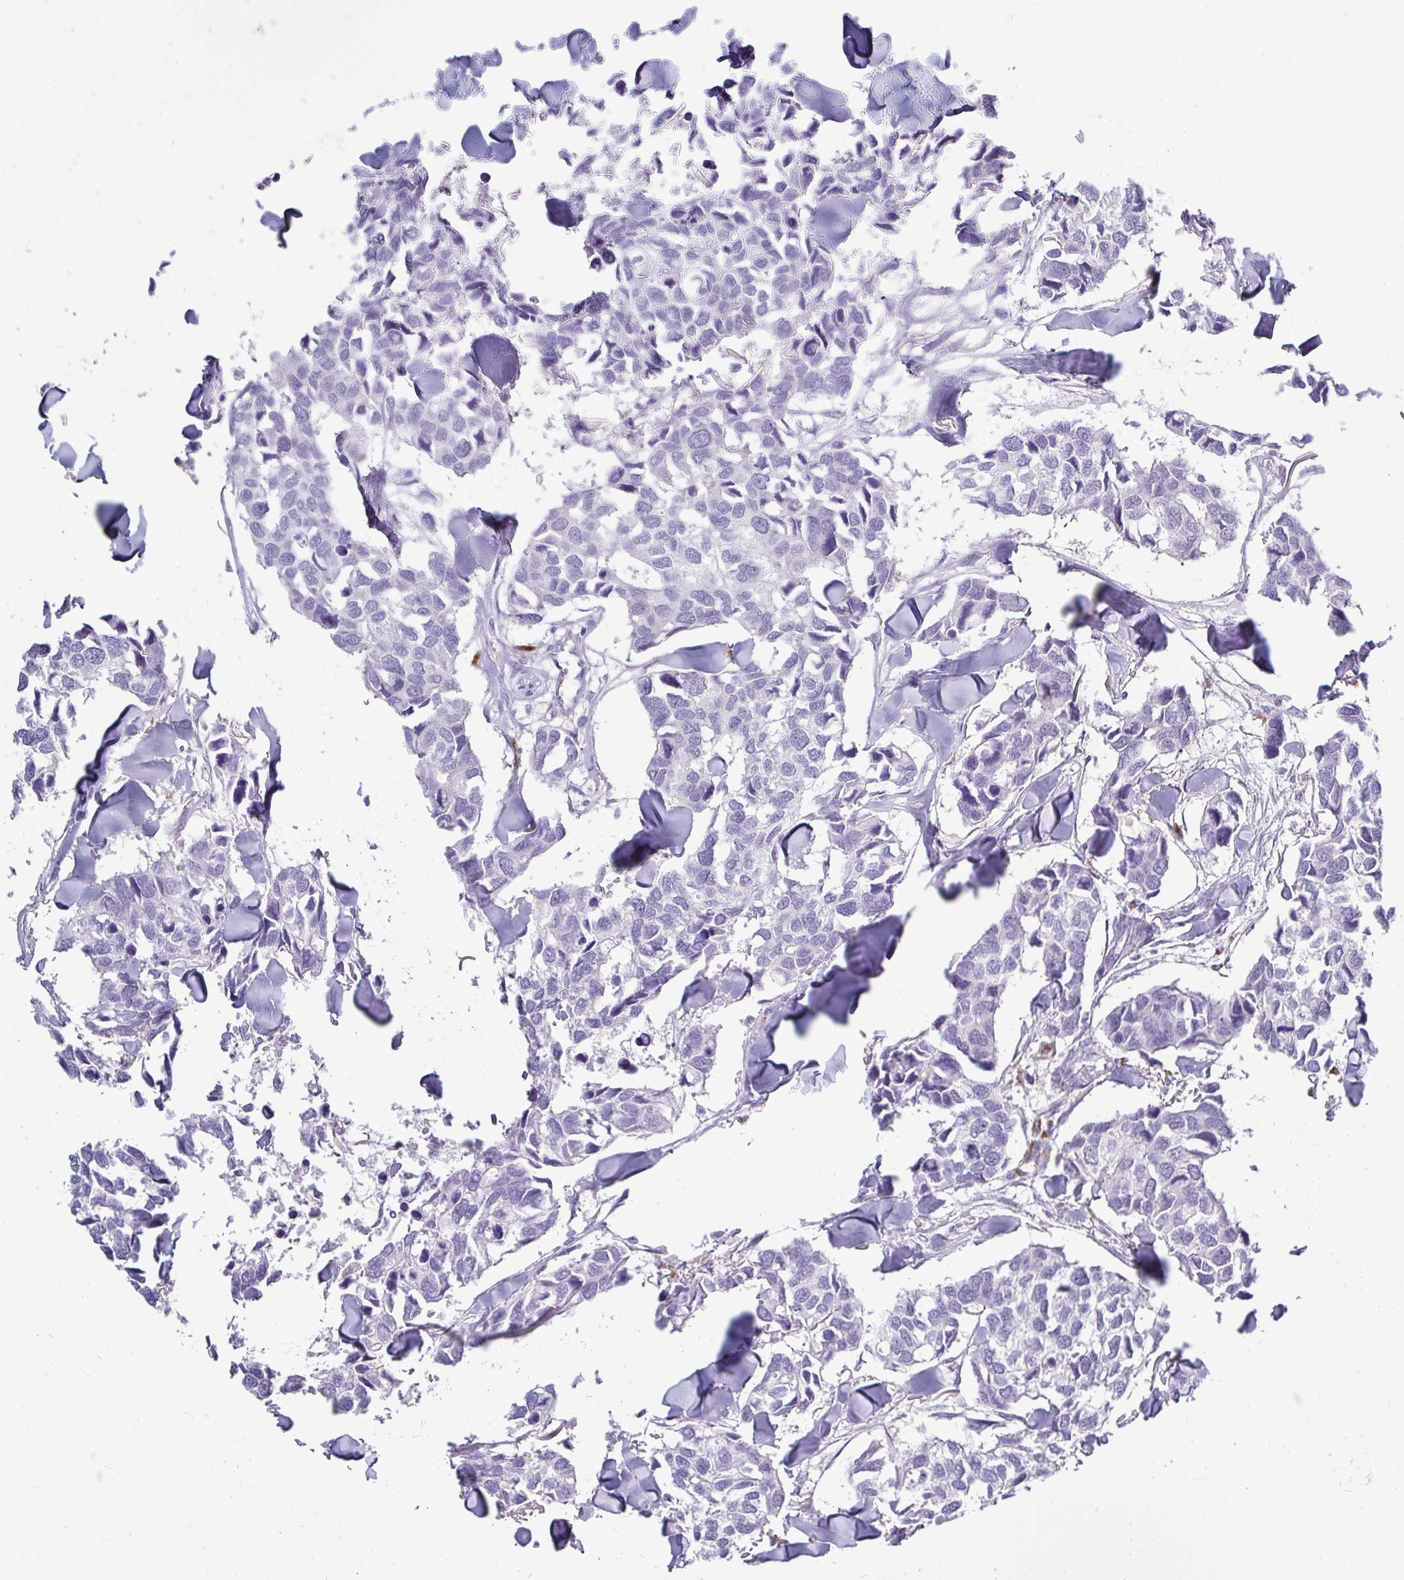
{"staining": {"intensity": "negative", "quantity": "none", "location": "none"}, "tissue": "breast cancer", "cell_type": "Tumor cells", "image_type": "cancer", "snomed": [{"axis": "morphology", "description": "Duct carcinoma"}, {"axis": "topography", "description": "Breast"}], "caption": "DAB immunohistochemical staining of infiltrating ductal carcinoma (breast) shows no significant staining in tumor cells.", "gene": "CTSZ", "patient": {"sex": "female", "age": 83}}